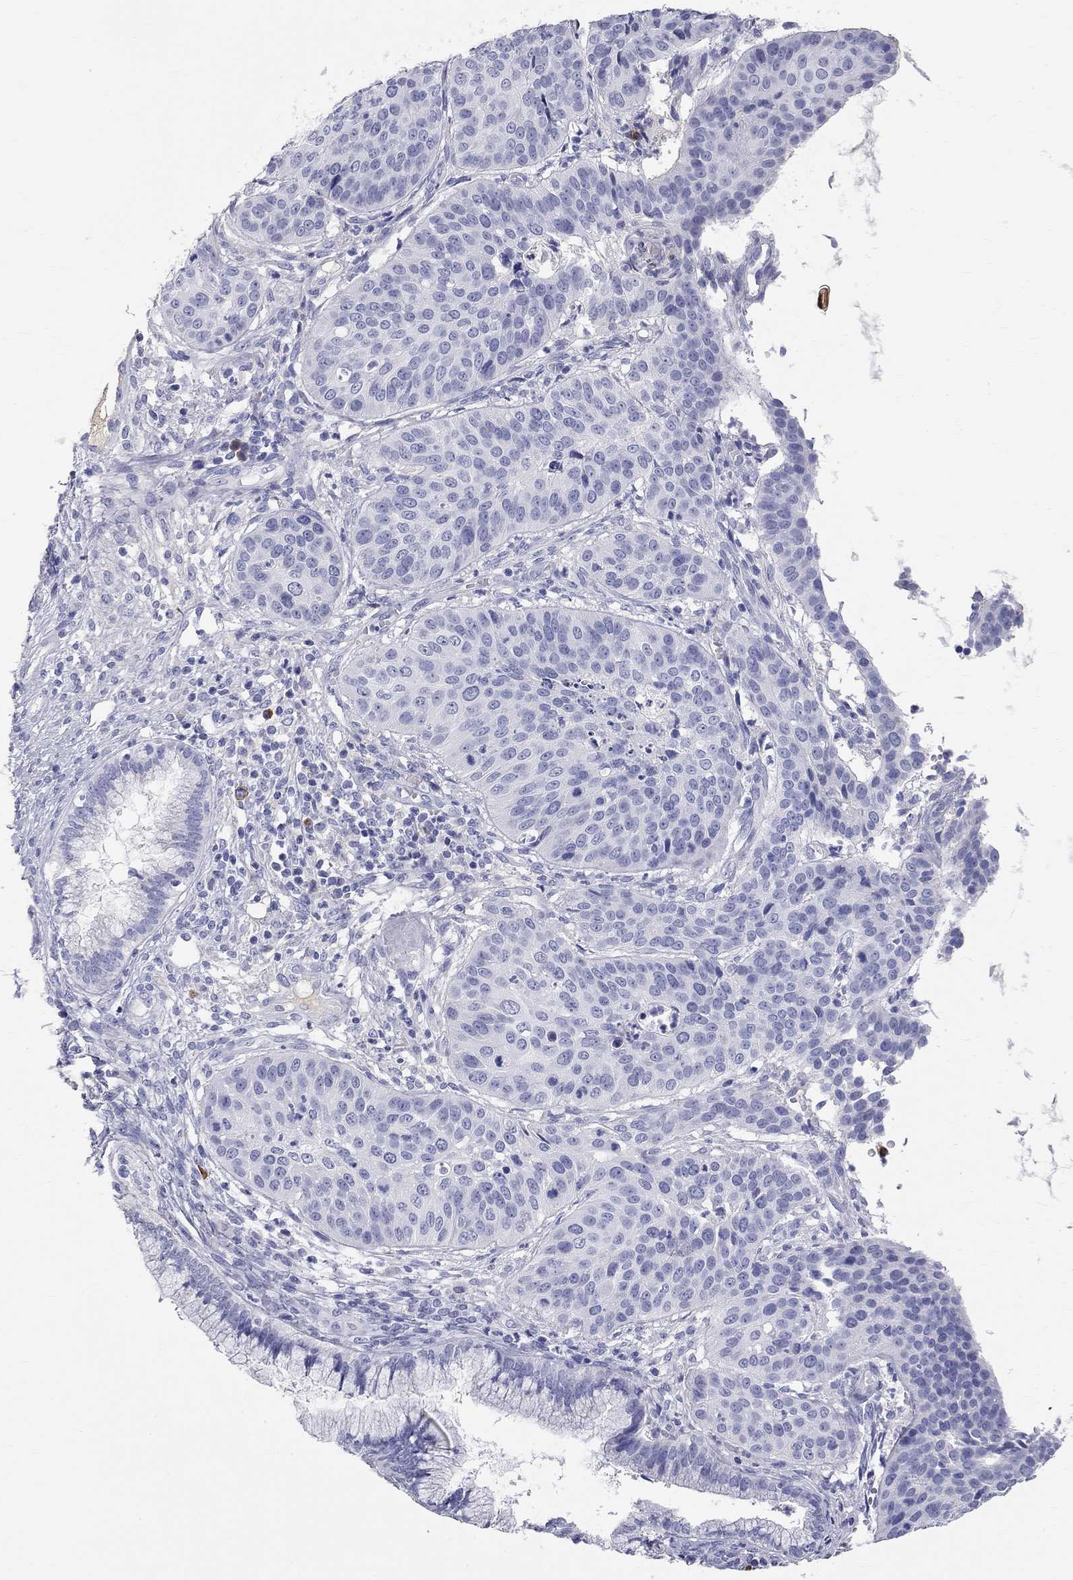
{"staining": {"intensity": "negative", "quantity": "none", "location": "none"}, "tissue": "cervical cancer", "cell_type": "Tumor cells", "image_type": "cancer", "snomed": [{"axis": "morphology", "description": "Normal tissue, NOS"}, {"axis": "morphology", "description": "Squamous cell carcinoma, NOS"}, {"axis": "topography", "description": "Cervix"}], "caption": "IHC photomicrograph of neoplastic tissue: human squamous cell carcinoma (cervical) stained with DAB demonstrates no significant protein expression in tumor cells.", "gene": "PHOX2B", "patient": {"sex": "female", "age": 39}}